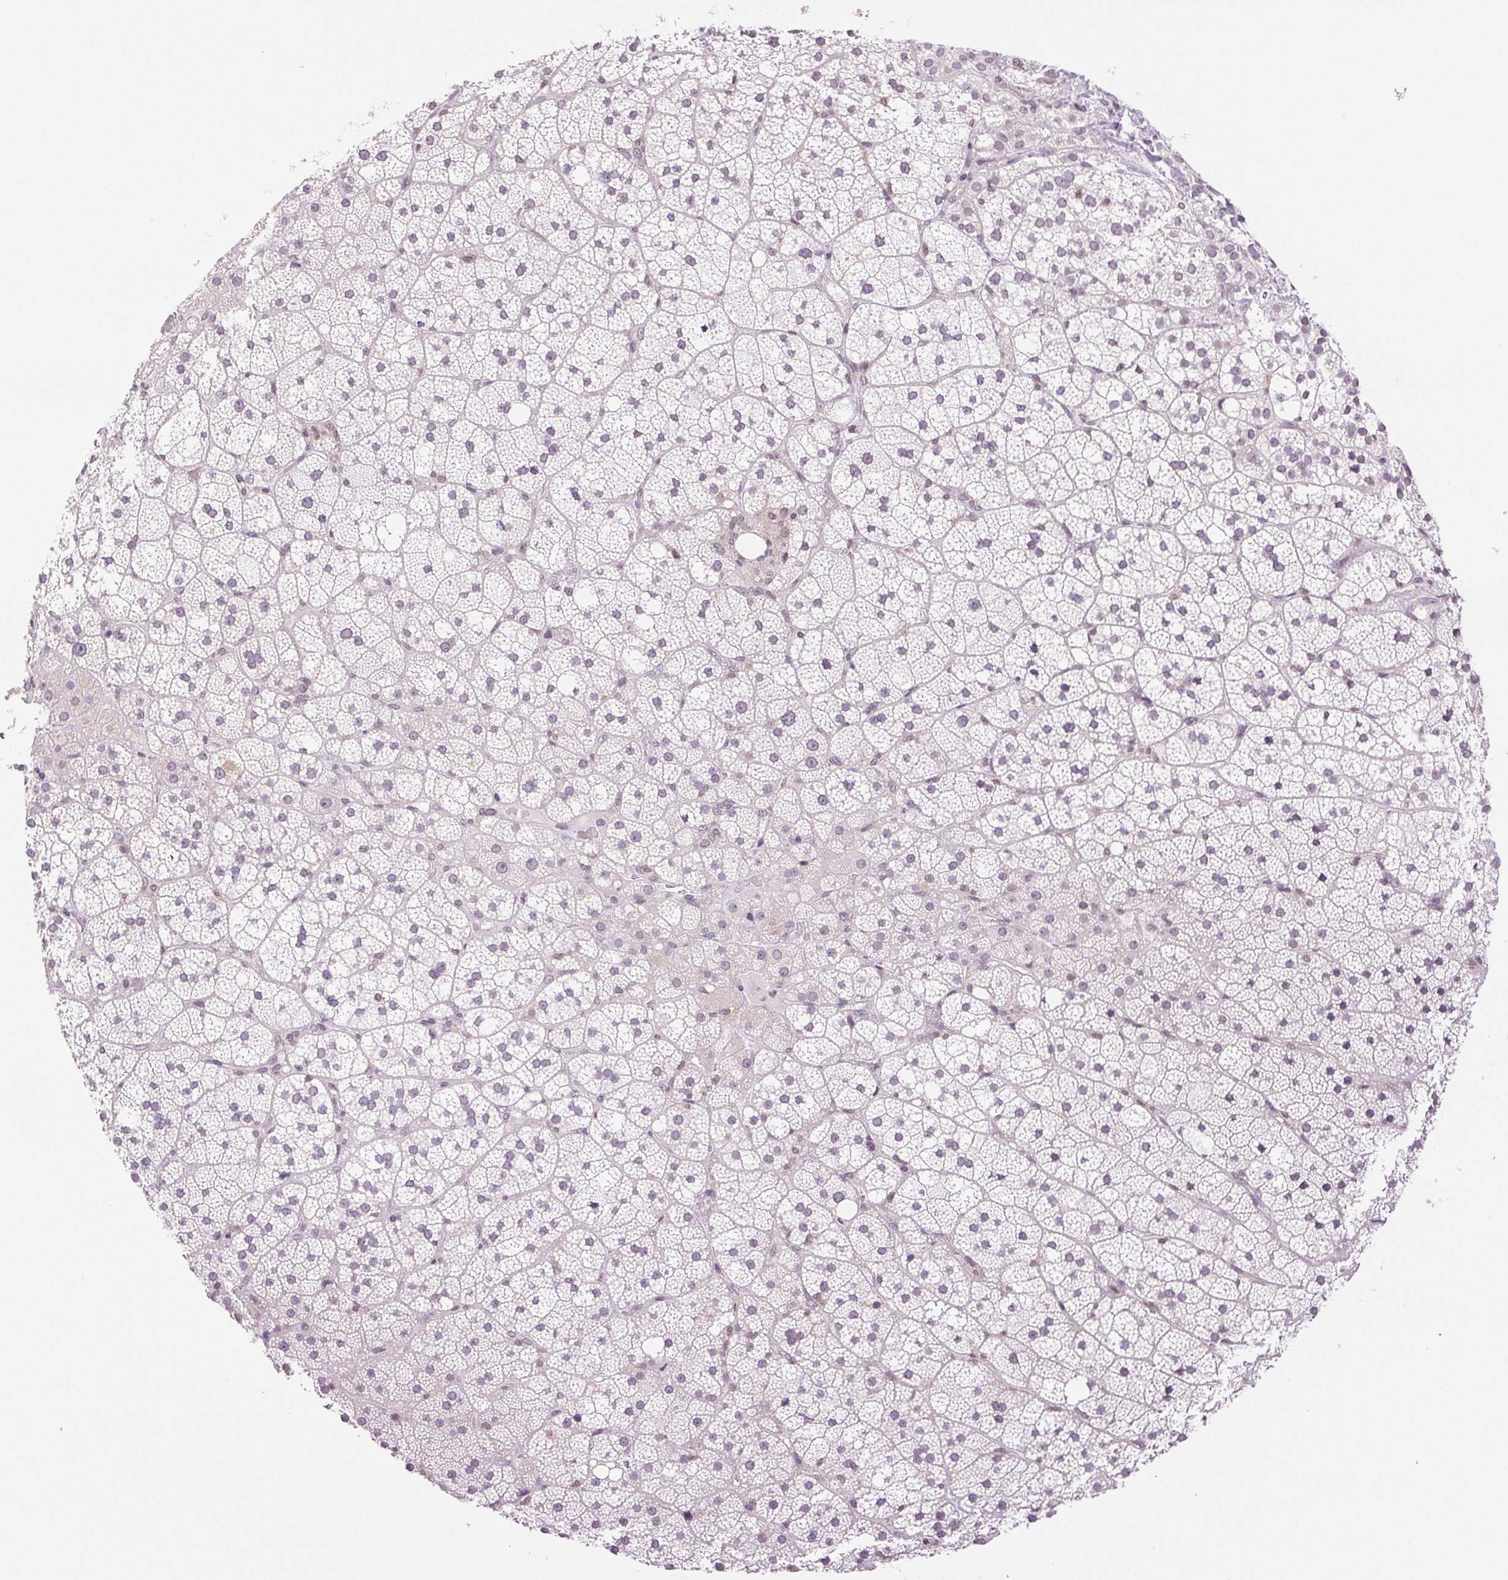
{"staining": {"intensity": "negative", "quantity": "none", "location": "none"}, "tissue": "adrenal gland", "cell_type": "Glandular cells", "image_type": "normal", "snomed": [{"axis": "morphology", "description": "Normal tissue, NOS"}, {"axis": "topography", "description": "Adrenal gland"}], "caption": "Immunohistochemistry of normal human adrenal gland reveals no expression in glandular cells. (Stains: DAB (3,3'-diaminobenzidine) immunohistochemistry (IHC) with hematoxylin counter stain, Microscopy: brightfield microscopy at high magnification).", "gene": "TNNT3", "patient": {"sex": "male", "age": 53}}